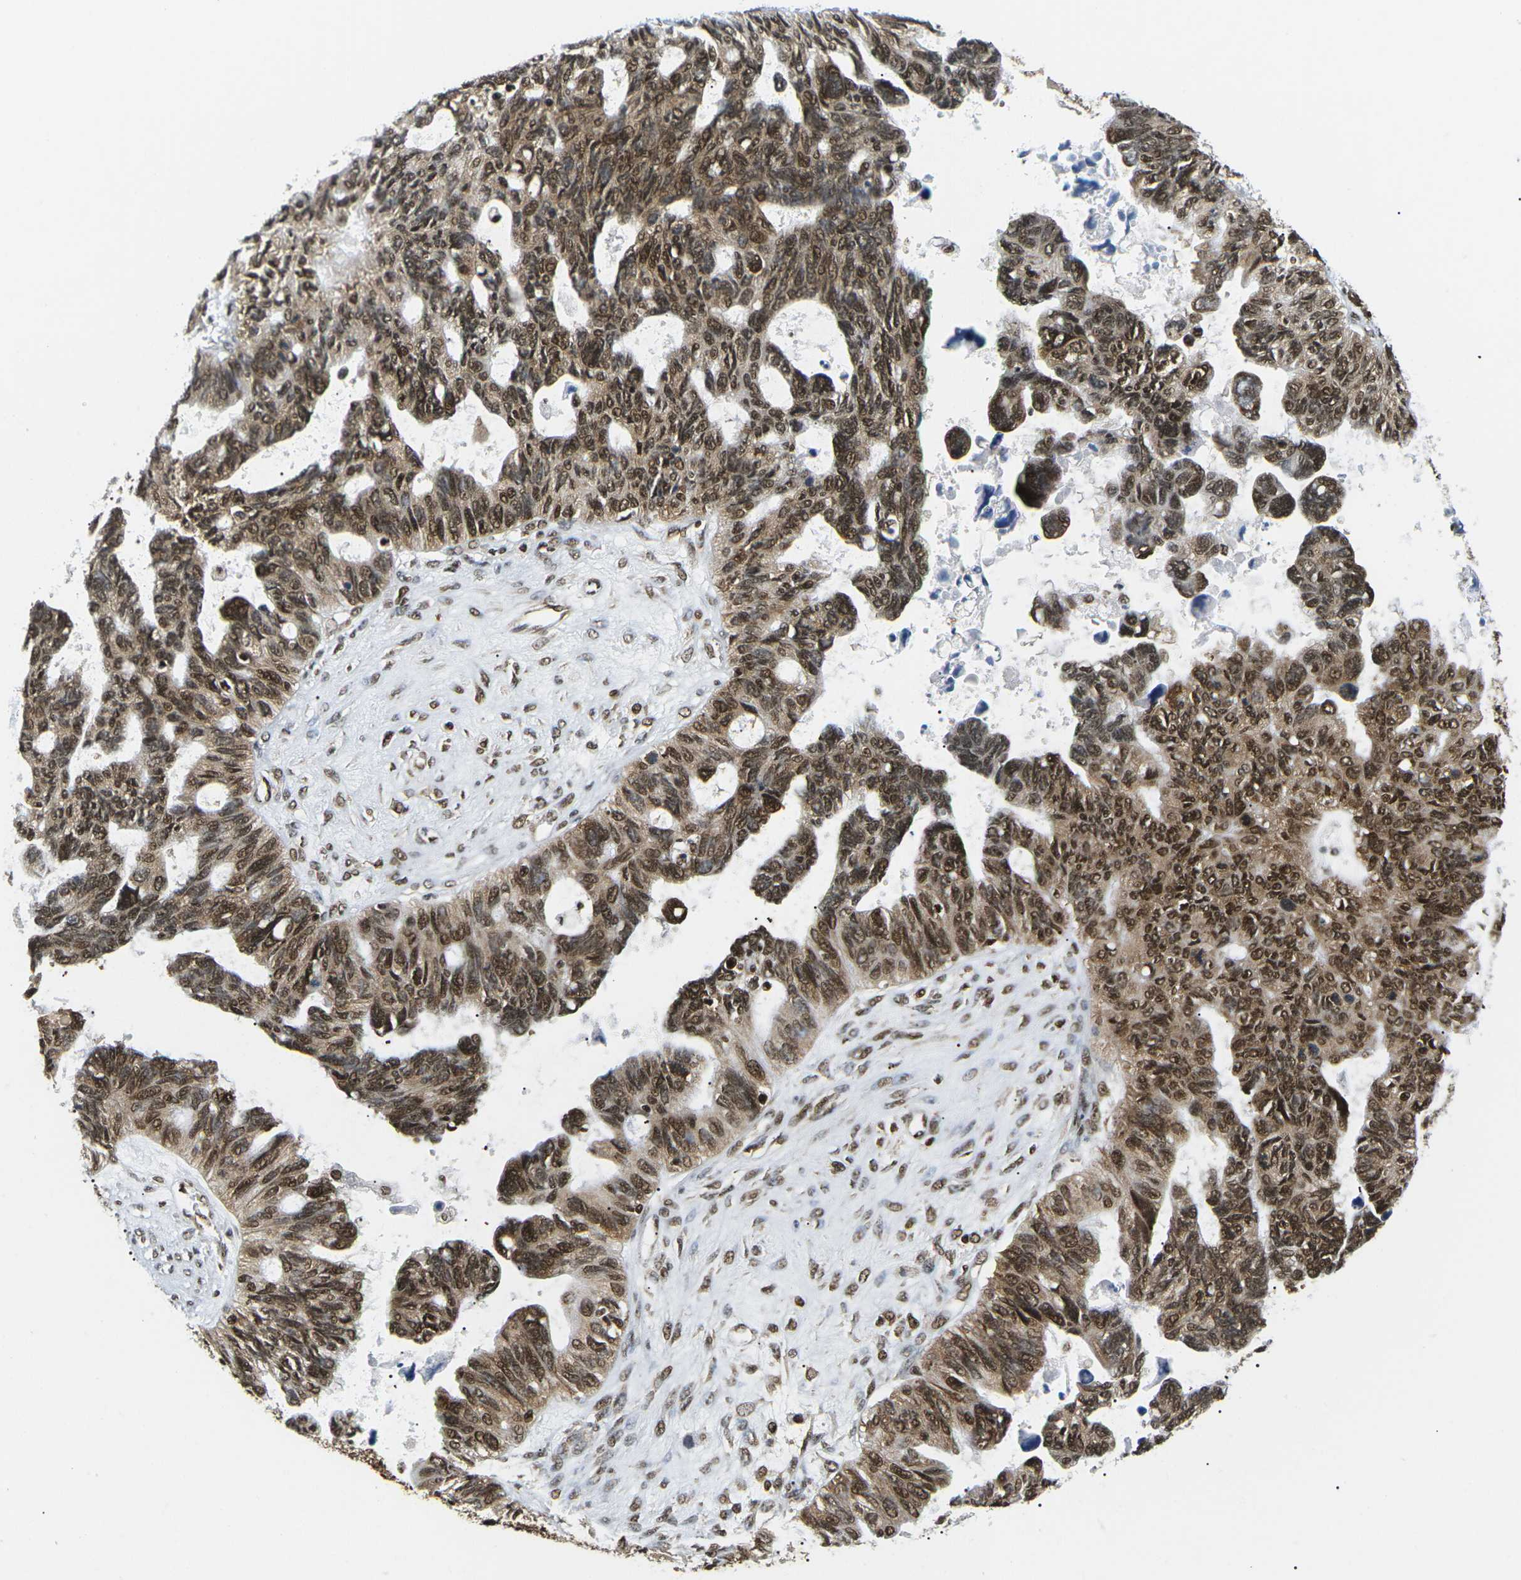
{"staining": {"intensity": "moderate", "quantity": ">75%", "location": "cytoplasmic/membranous,nuclear"}, "tissue": "ovarian cancer", "cell_type": "Tumor cells", "image_type": "cancer", "snomed": [{"axis": "morphology", "description": "Cystadenocarcinoma, serous, NOS"}, {"axis": "topography", "description": "Ovary"}], "caption": "There is medium levels of moderate cytoplasmic/membranous and nuclear expression in tumor cells of serous cystadenocarcinoma (ovarian), as demonstrated by immunohistochemical staining (brown color).", "gene": "CELF1", "patient": {"sex": "female", "age": 79}}